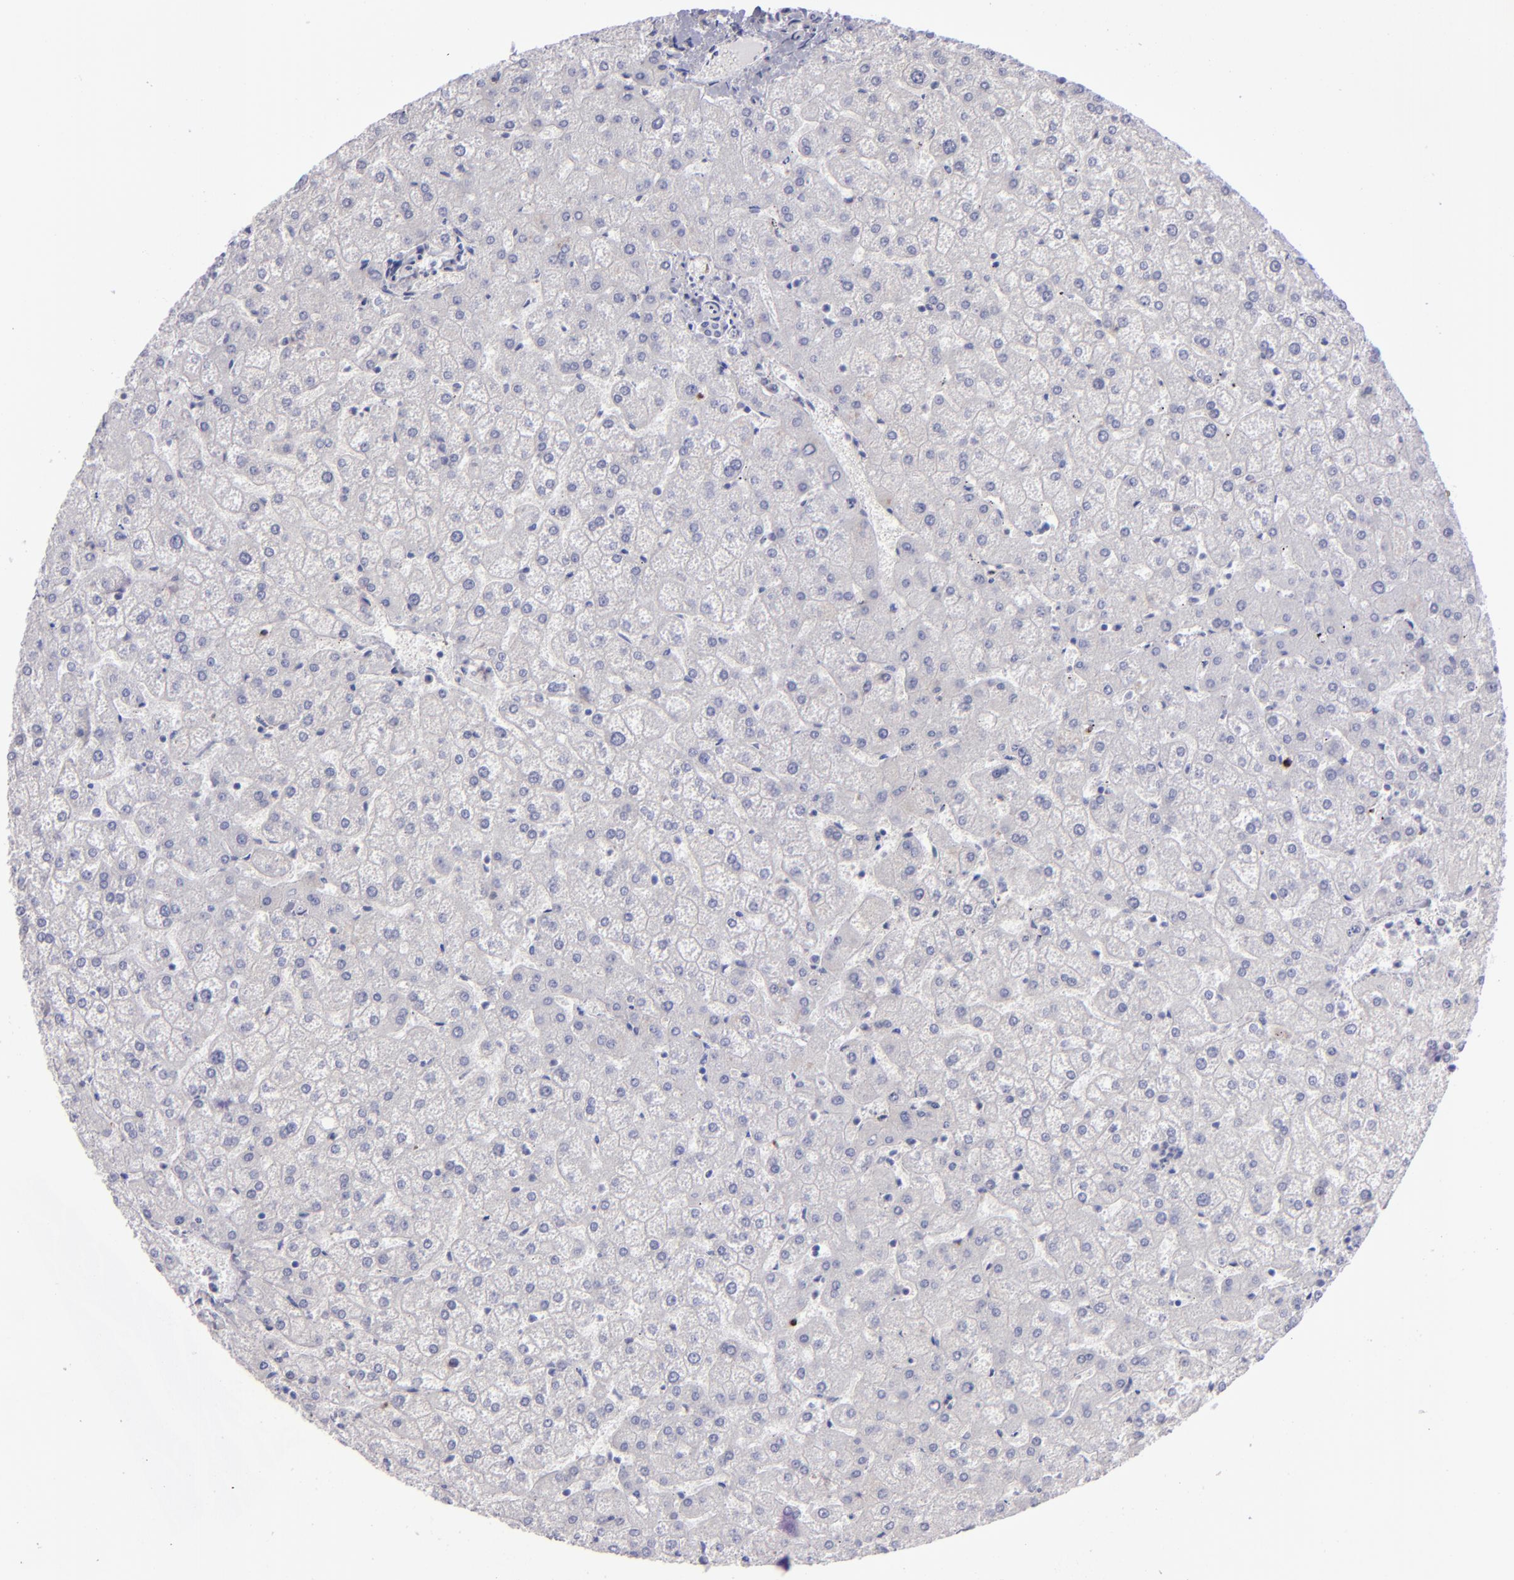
{"staining": {"intensity": "negative", "quantity": "none", "location": "none"}, "tissue": "liver", "cell_type": "Cholangiocytes", "image_type": "normal", "snomed": [{"axis": "morphology", "description": "Normal tissue, NOS"}, {"axis": "topography", "description": "Liver"}], "caption": "High magnification brightfield microscopy of normal liver stained with DAB (3,3'-diaminobenzidine) (brown) and counterstained with hematoxylin (blue): cholangiocytes show no significant staining. (Stains: DAB IHC with hematoxylin counter stain, Microscopy: brightfield microscopy at high magnification).", "gene": "CD22", "patient": {"sex": "female", "age": 32}}